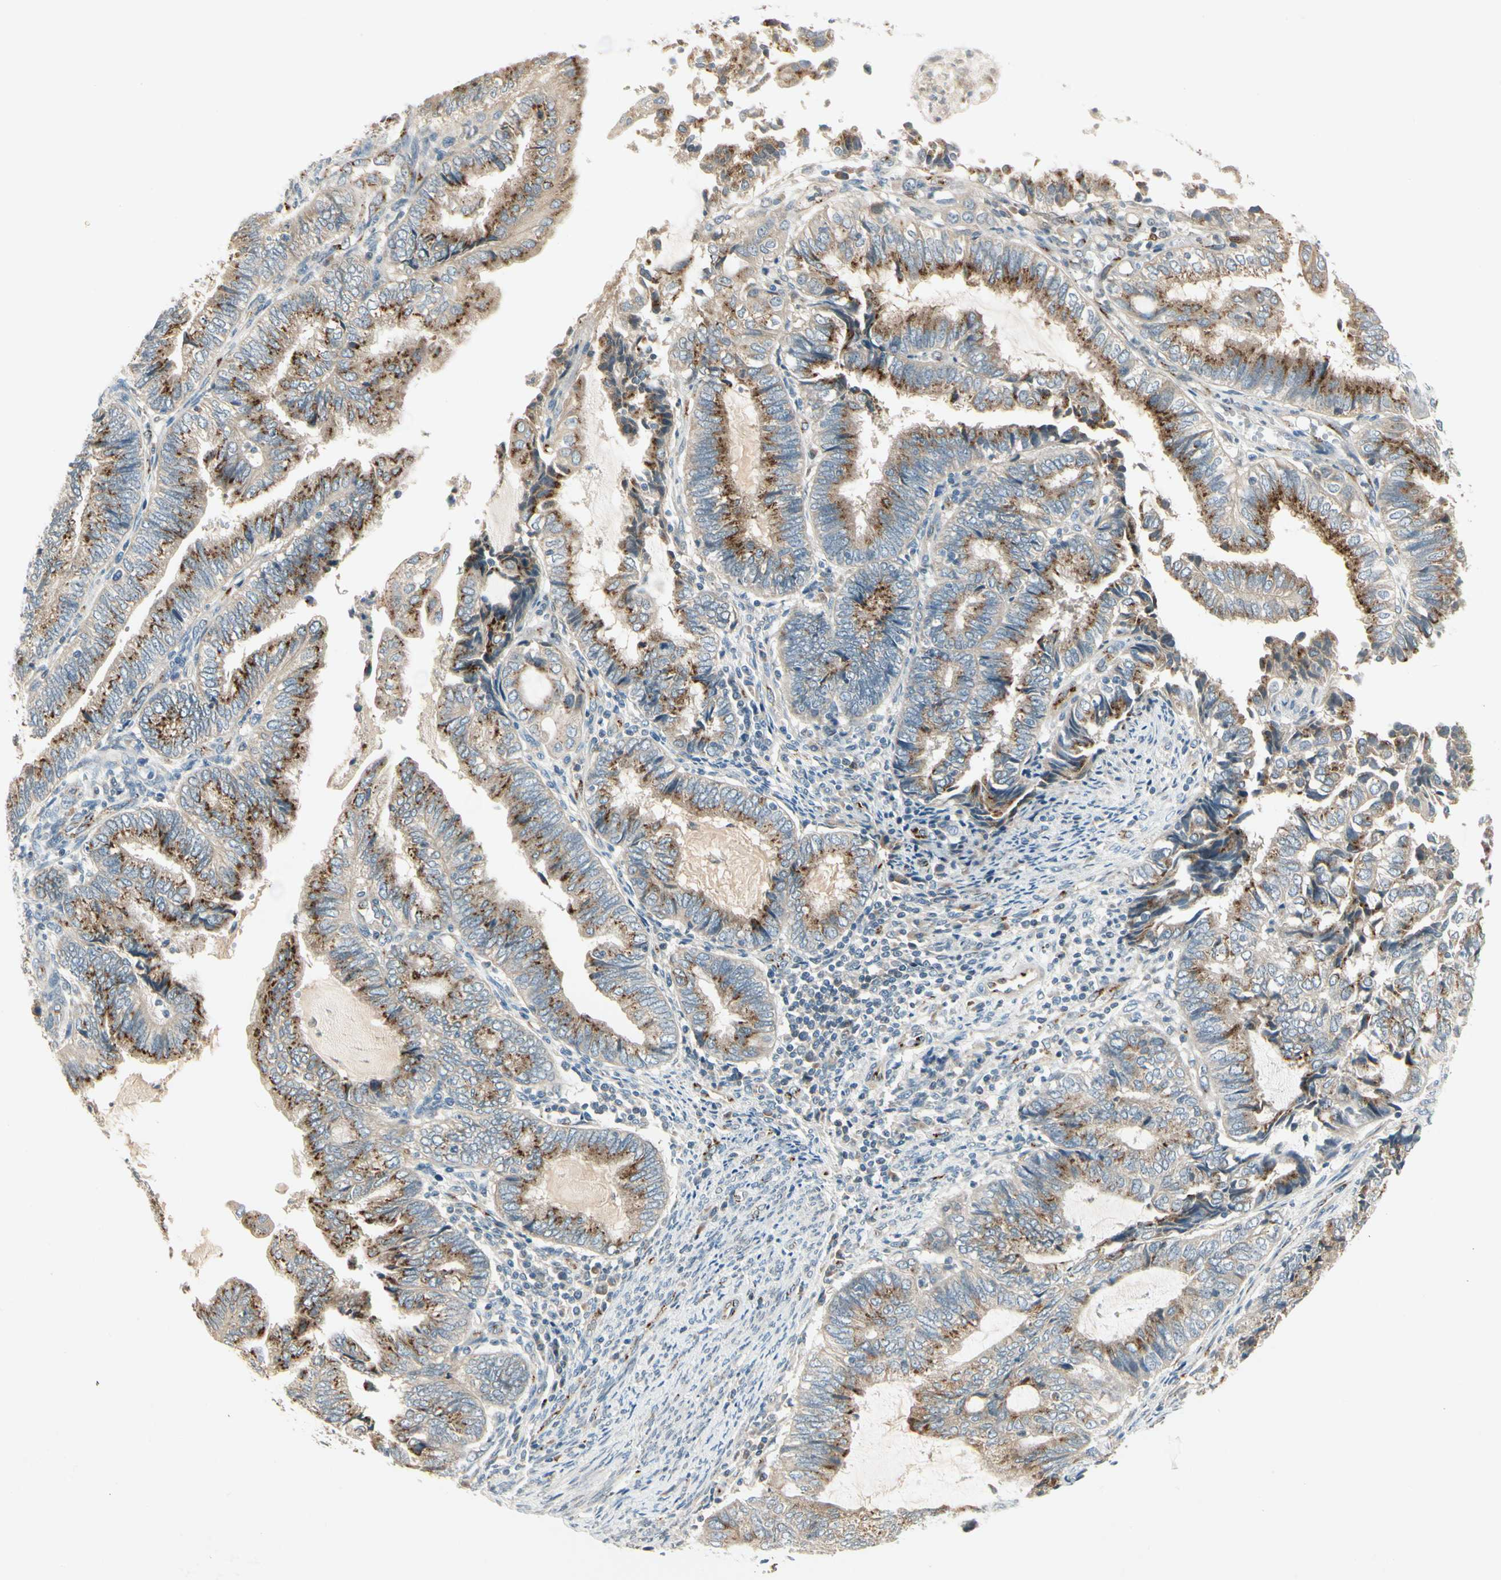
{"staining": {"intensity": "moderate", "quantity": ">75%", "location": "cytoplasmic/membranous"}, "tissue": "endometrial cancer", "cell_type": "Tumor cells", "image_type": "cancer", "snomed": [{"axis": "morphology", "description": "Adenocarcinoma, NOS"}, {"axis": "topography", "description": "Uterus"}, {"axis": "topography", "description": "Endometrium"}], "caption": "Endometrial adenocarcinoma stained with DAB immunohistochemistry shows medium levels of moderate cytoplasmic/membranous expression in approximately >75% of tumor cells. Nuclei are stained in blue.", "gene": "MANSC1", "patient": {"sex": "female", "age": 70}}